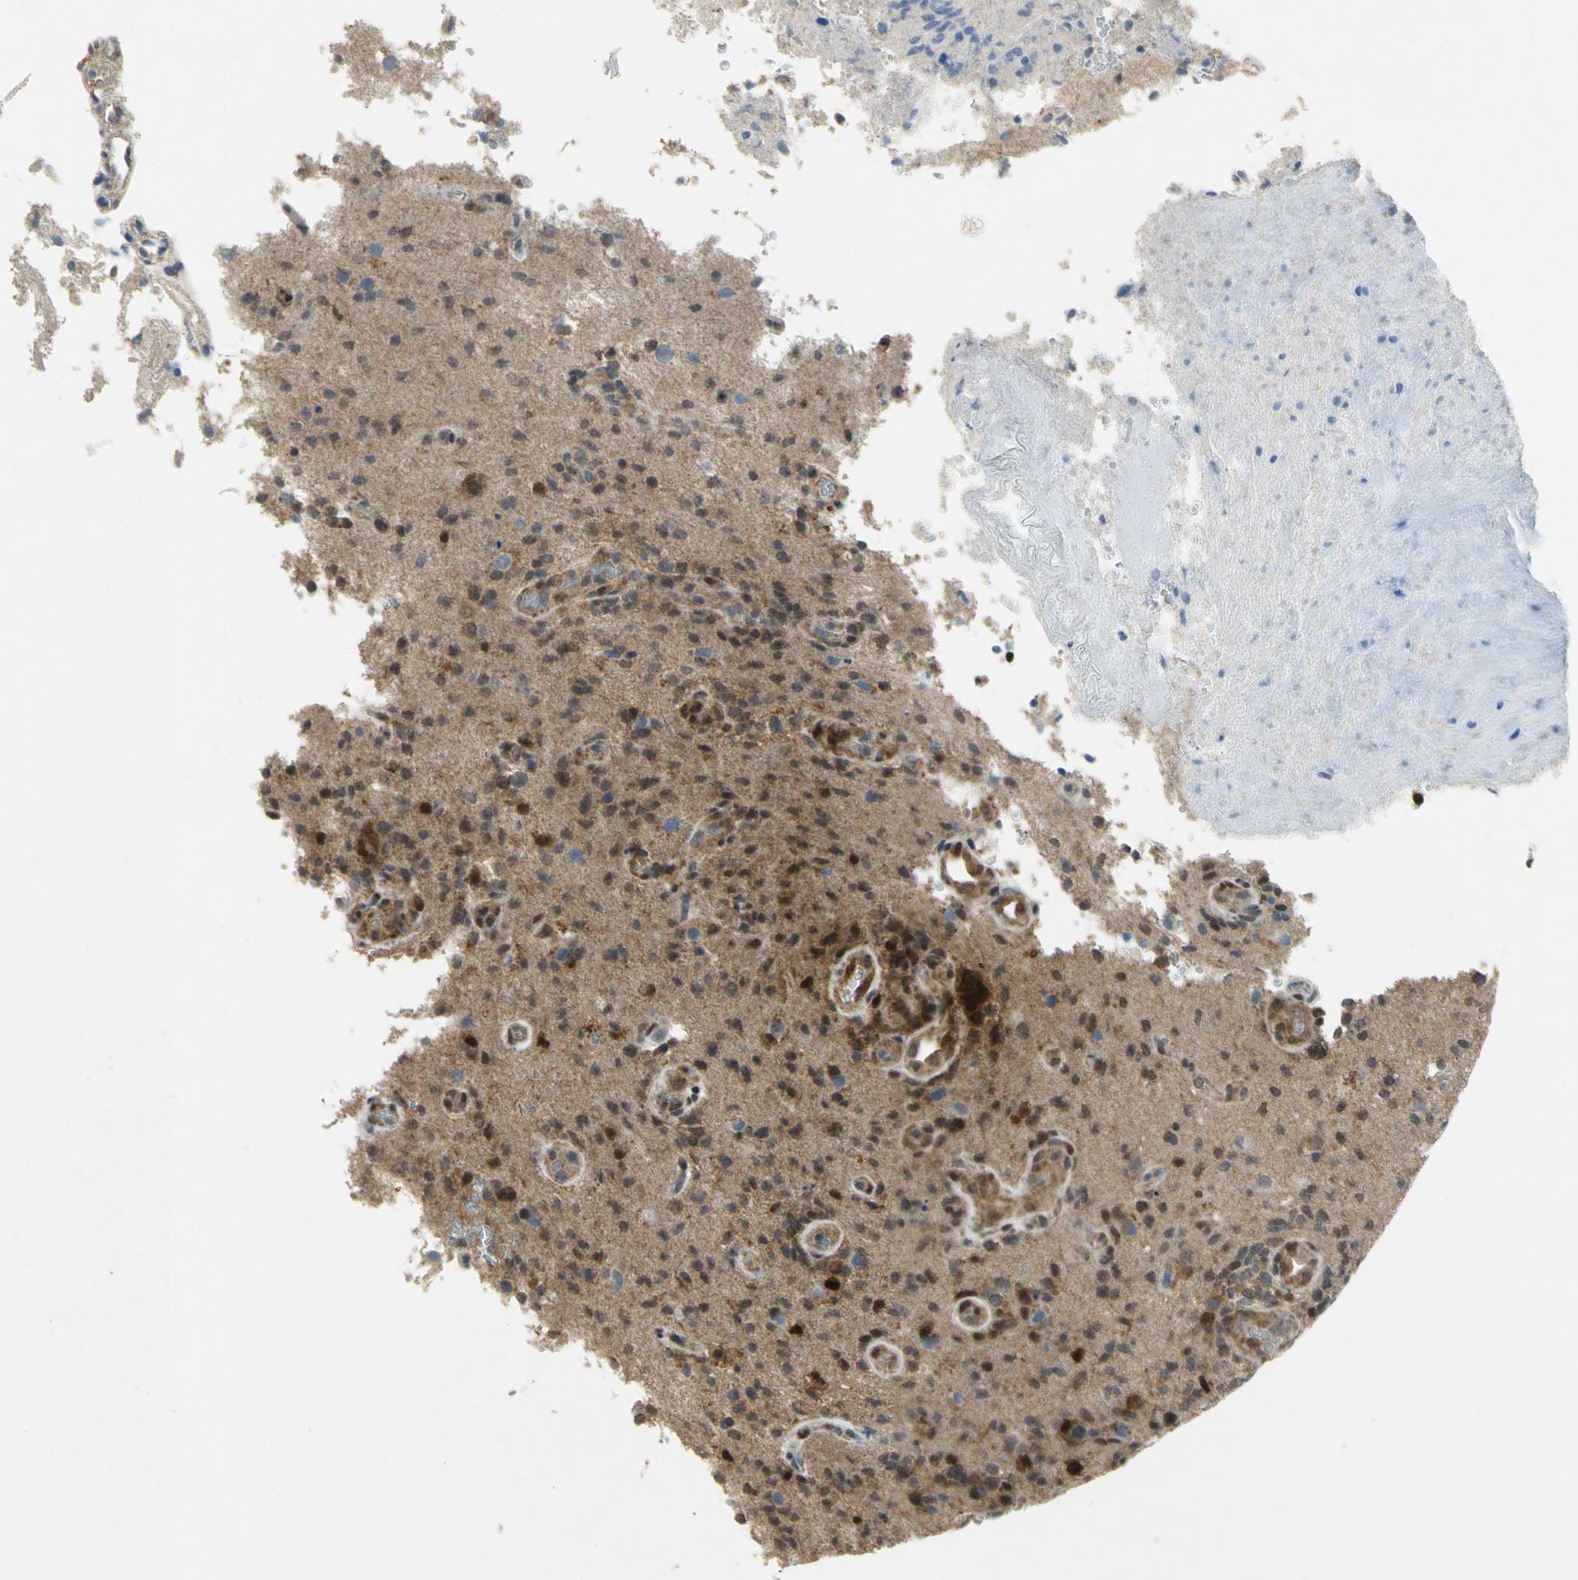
{"staining": {"intensity": "moderate", "quantity": ">75%", "location": "nuclear"}, "tissue": "glioma", "cell_type": "Tumor cells", "image_type": "cancer", "snomed": [{"axis": "morphology", "description": "Normal tissue, NOS"}, {"axis": "morphology", "description": "Glioma, malignant, High grade"}, {"axis": "topography", "description": "Cerebral cortex"}], "caption": "High-magnification brightfield microscopy of high-grade glioma (malignant) stained with DAB (3,3'-diaminobenzidine) (brown) and counterstained with hematoxylin (blue). tumor cells exhibit moderate nuclear staining is seen in about>75% of cells. Immunohistochemistry (ihc) stains the protein in brown and the nuclei are stained blue.", "gene": "PPIA", "patient": {"sex": "male", "age": 75}}